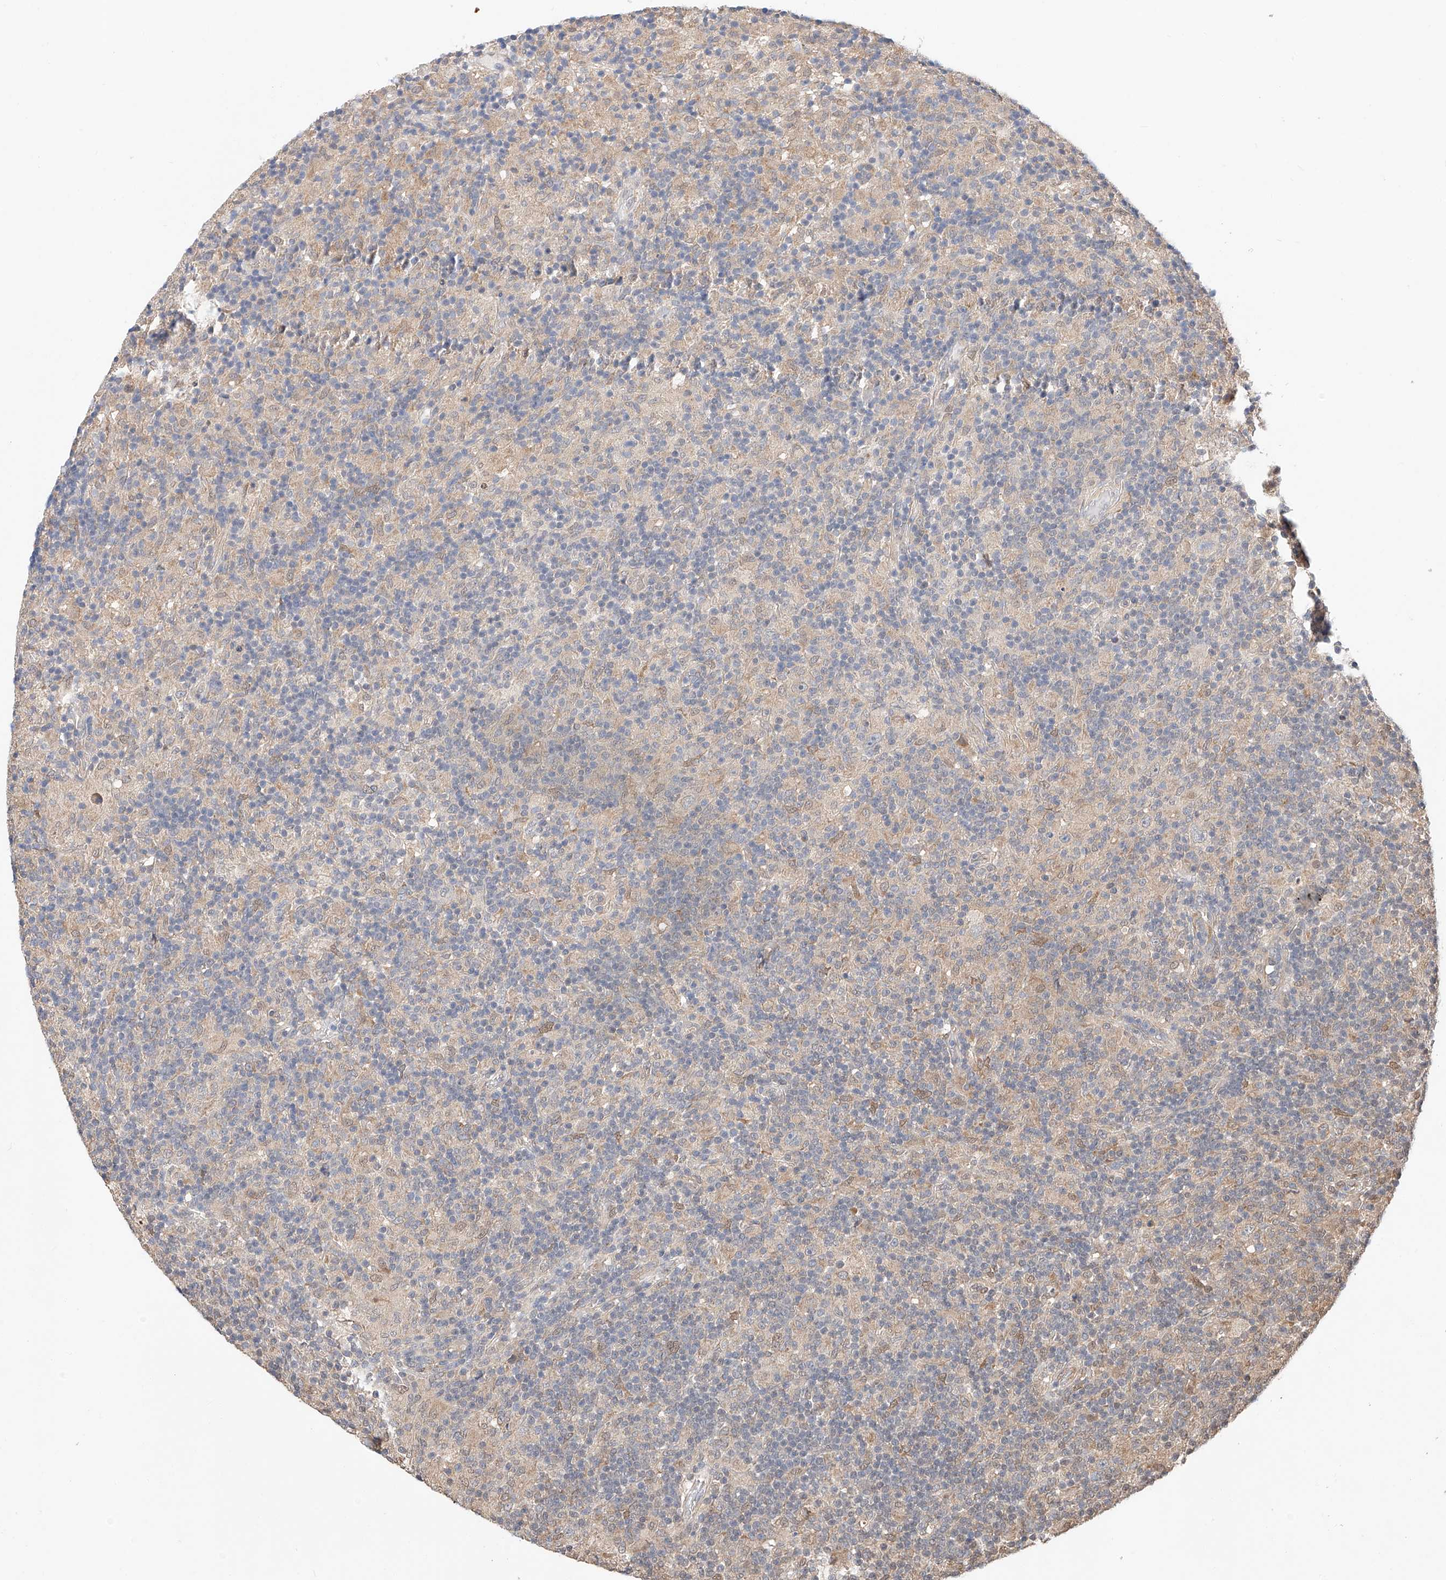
{"staining": {"intensity": "negative", "quantity": "none", "location": "none"}, "tissue": "lymphoma", "cell_type": "Tumor cells", "image_type": "cancer", "snomed": [{"axis": "morphology", "description": "Hodgkin's disease, NOS"}, {"axis": "topography", "description": "Lymph node"}], "caption": "Tumor cells show no significant expression in Hodgkin's disease.", "gene": "ZSCAN4", "patient": {"sex": "male", "age": 70}}